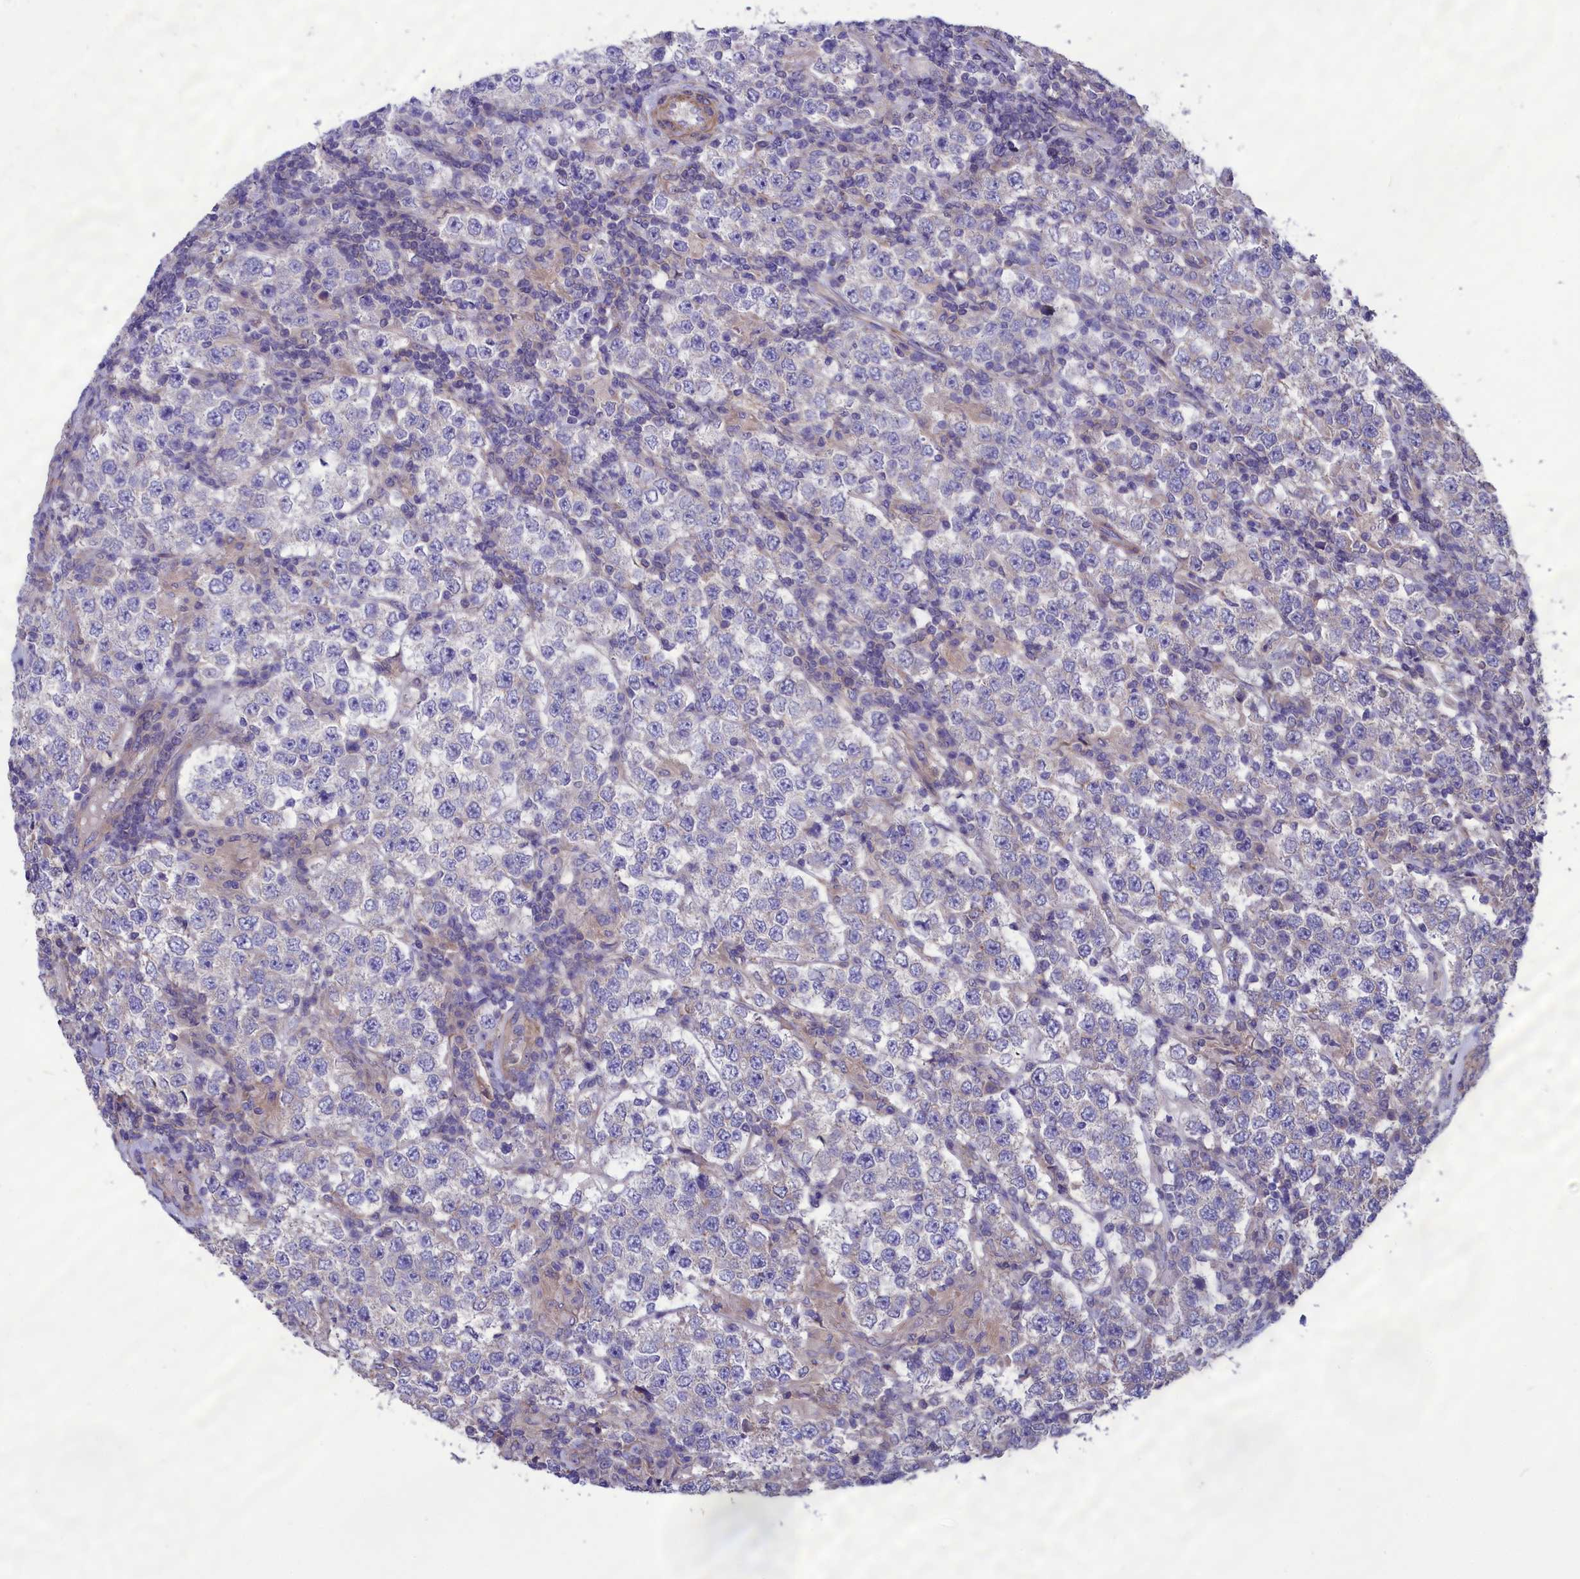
{"staining": {"intensity": "negative", "quantity": "none", "location": "none"}, "tissue": "testis cancer", "cell_type": "Tumor cells", "image_type": "cancer", "snomed": [{"axis": "morphology", "description": "Normal tissue, NOS"}, {"axis": "morphology", "description": "Urothelial carcinoma, High grade"}, {"axis": "morphology", "description": "Seminoma, NOS"}, {"axis": "morphology", "description": "Carcinoma, Embryonal, NOS"}, {"axis": "topography", "description": "Urinary bladder"}, {"axis": "topography", "description": "Testis"}], "caption": "This is an immunohistochemistry (IHC) image of human seminoma (testis). There is no positivity in tumor cells.", "gene": "AMDHD2", "patient": {"sex": "male", "age": 41}}